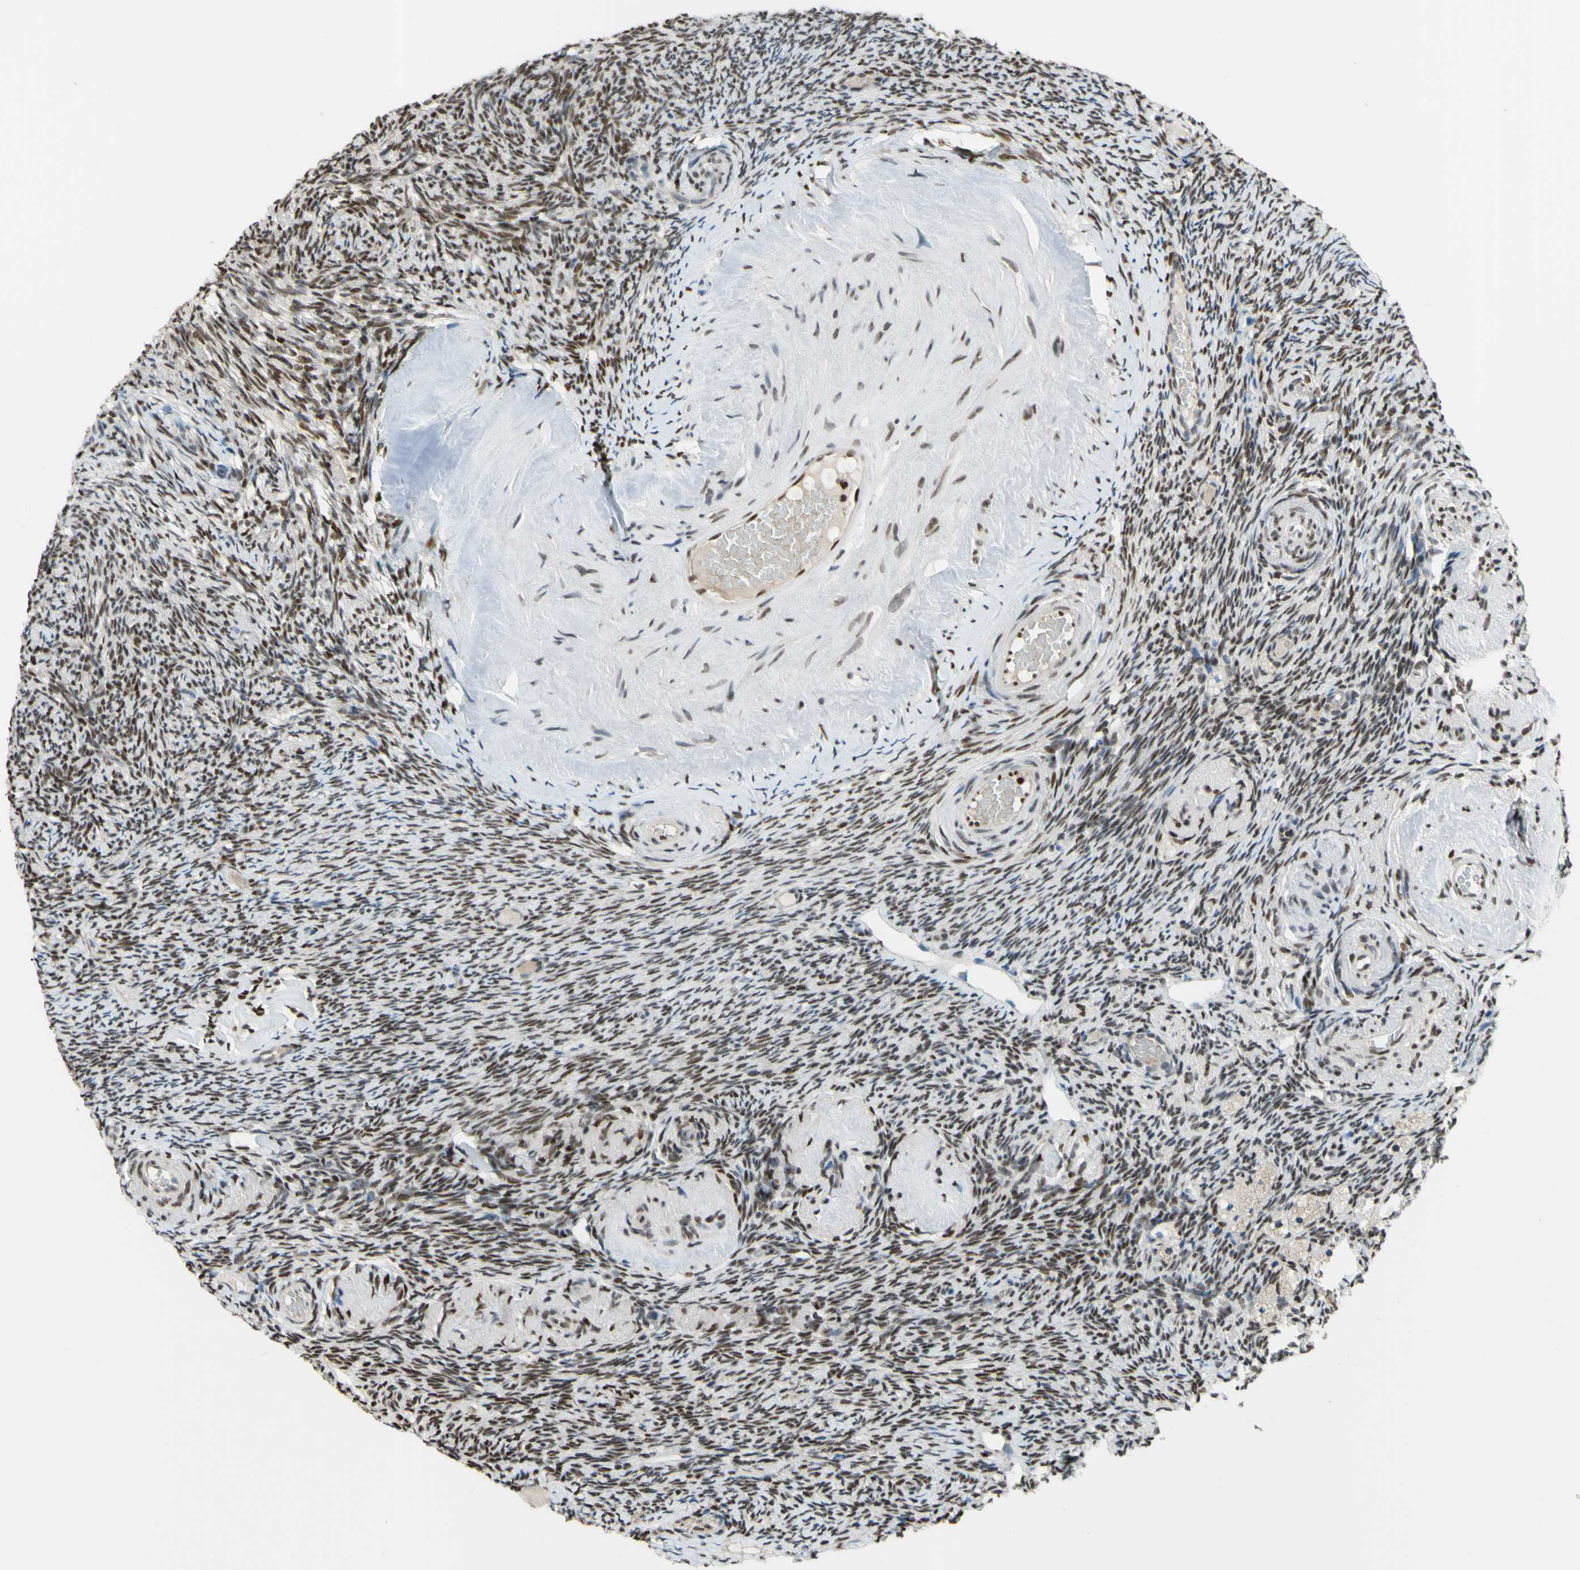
{"staining": {"intensity": "moderate", "quantity": ">75%", "location": "nuclear"}, "tissue": "ovary", "cell_type": "Follicle cells", "image_type": "normal", "snomed": [{"axis": "morphology", "description": "Normal tissue, NOS"}, {"axis": "topography", "description": "Ovary"}], "caption": "Protein staining exhibits moderate nuclear positivity in approximately >75% of follicle cells in normal ovary. (brown staining indicates protein expression, while blue staining denotes nuclei).", "gene": "FKBP5", "patient": {"sex": "female", "age": 60}}